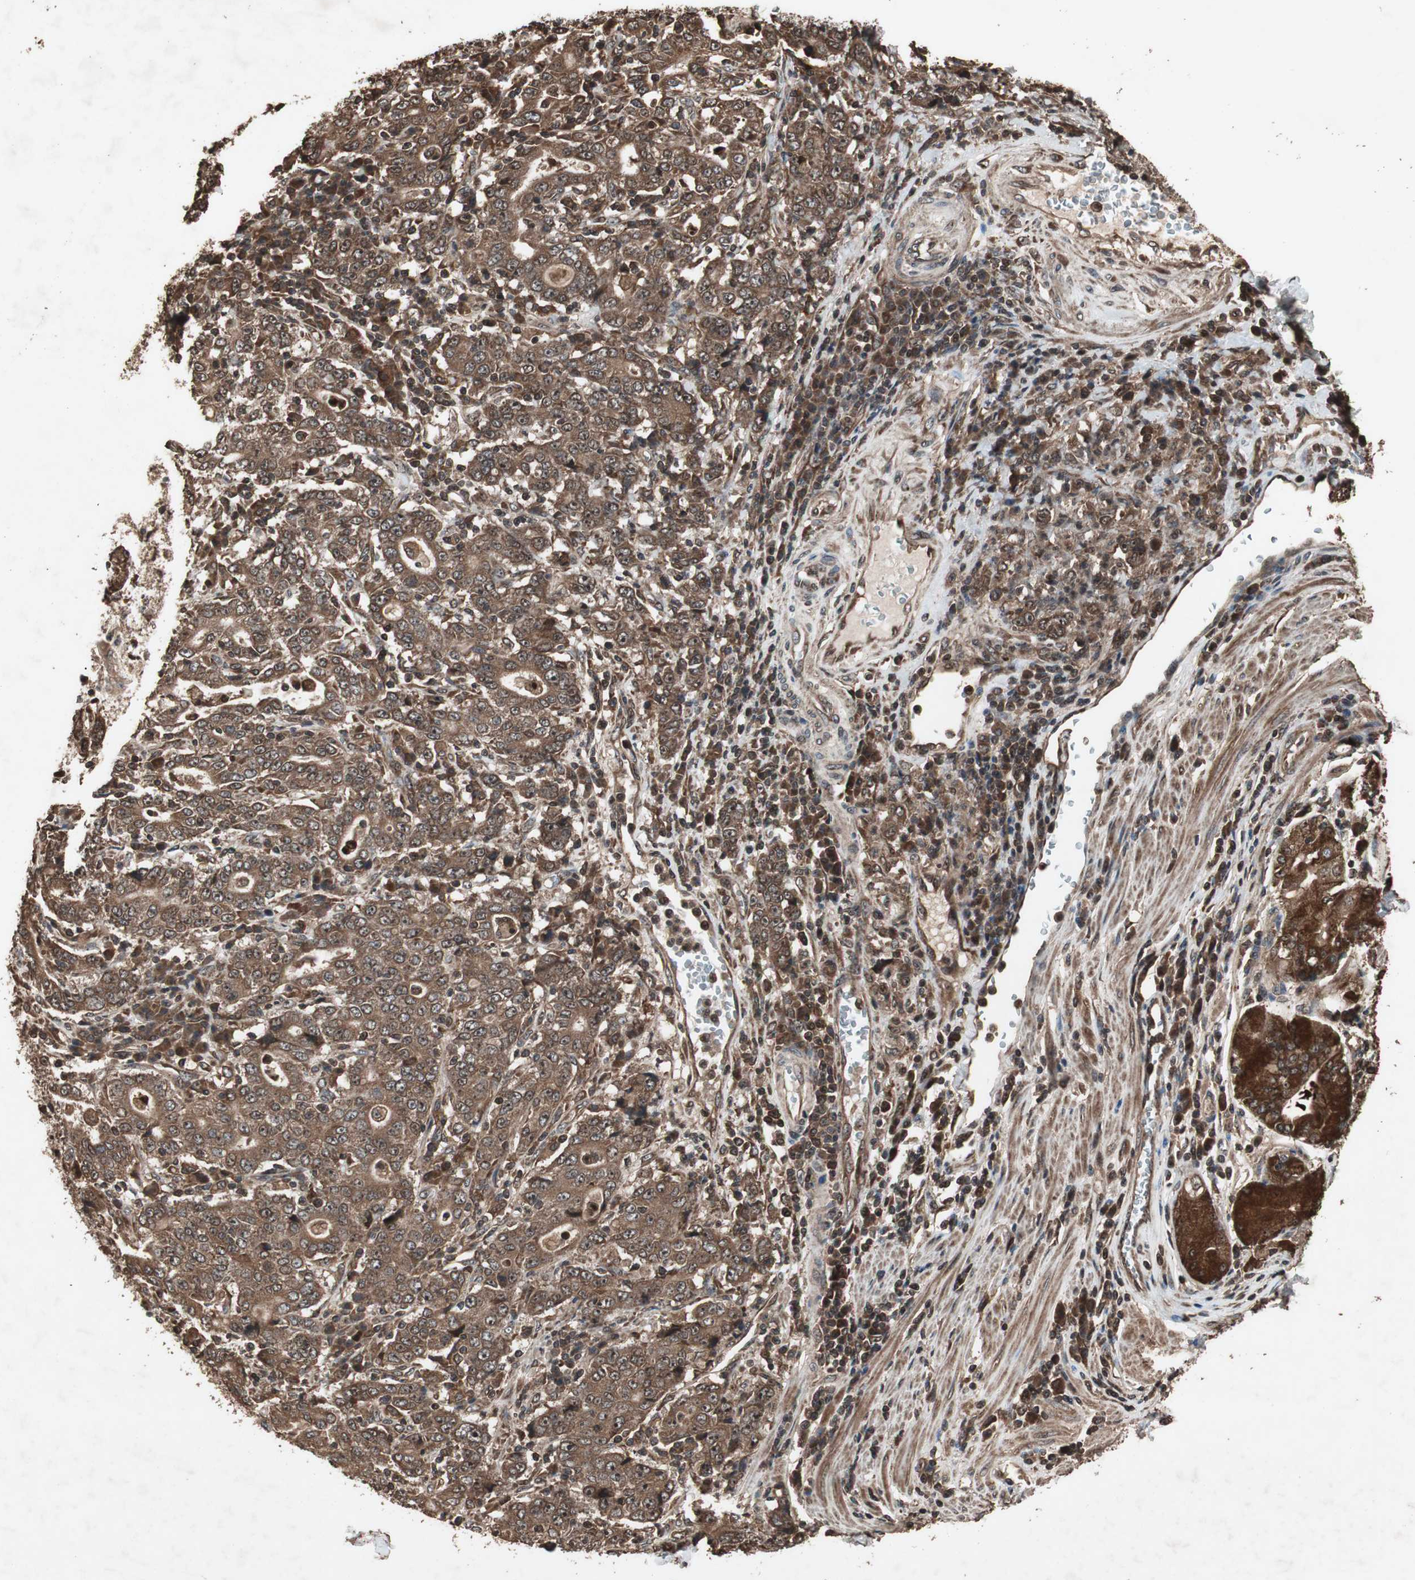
{"staining": {"intensity": "strong", "quantity": ">75%", "location": "cytoplasmic/membranous"}, "tissue": "stomach cancer", "cell_type": "Tumor cells", "image_type": "cancer", "snomed": [{"axis": "morphology", "description": "Normal tissue, NOS"}, {"axis": "morphology", "description": "Adenocarcinoma, NOS"}, {"axis": "topography", "description": "Stomach, upper"}, {"axis": "topography", "description": "Stomach"}], "caption": "Protein expression analysis of stomach cancer (adenocarcinoma) reveals strong cytoplasmic/membranous expression in about >75% of tumor cells. Immunohistochemistry (ihc) stains the protein in brown and the nuclei are stained blue.", "gene": "LAMTOR5", "patient": {"sex": "male", "age": 59}}